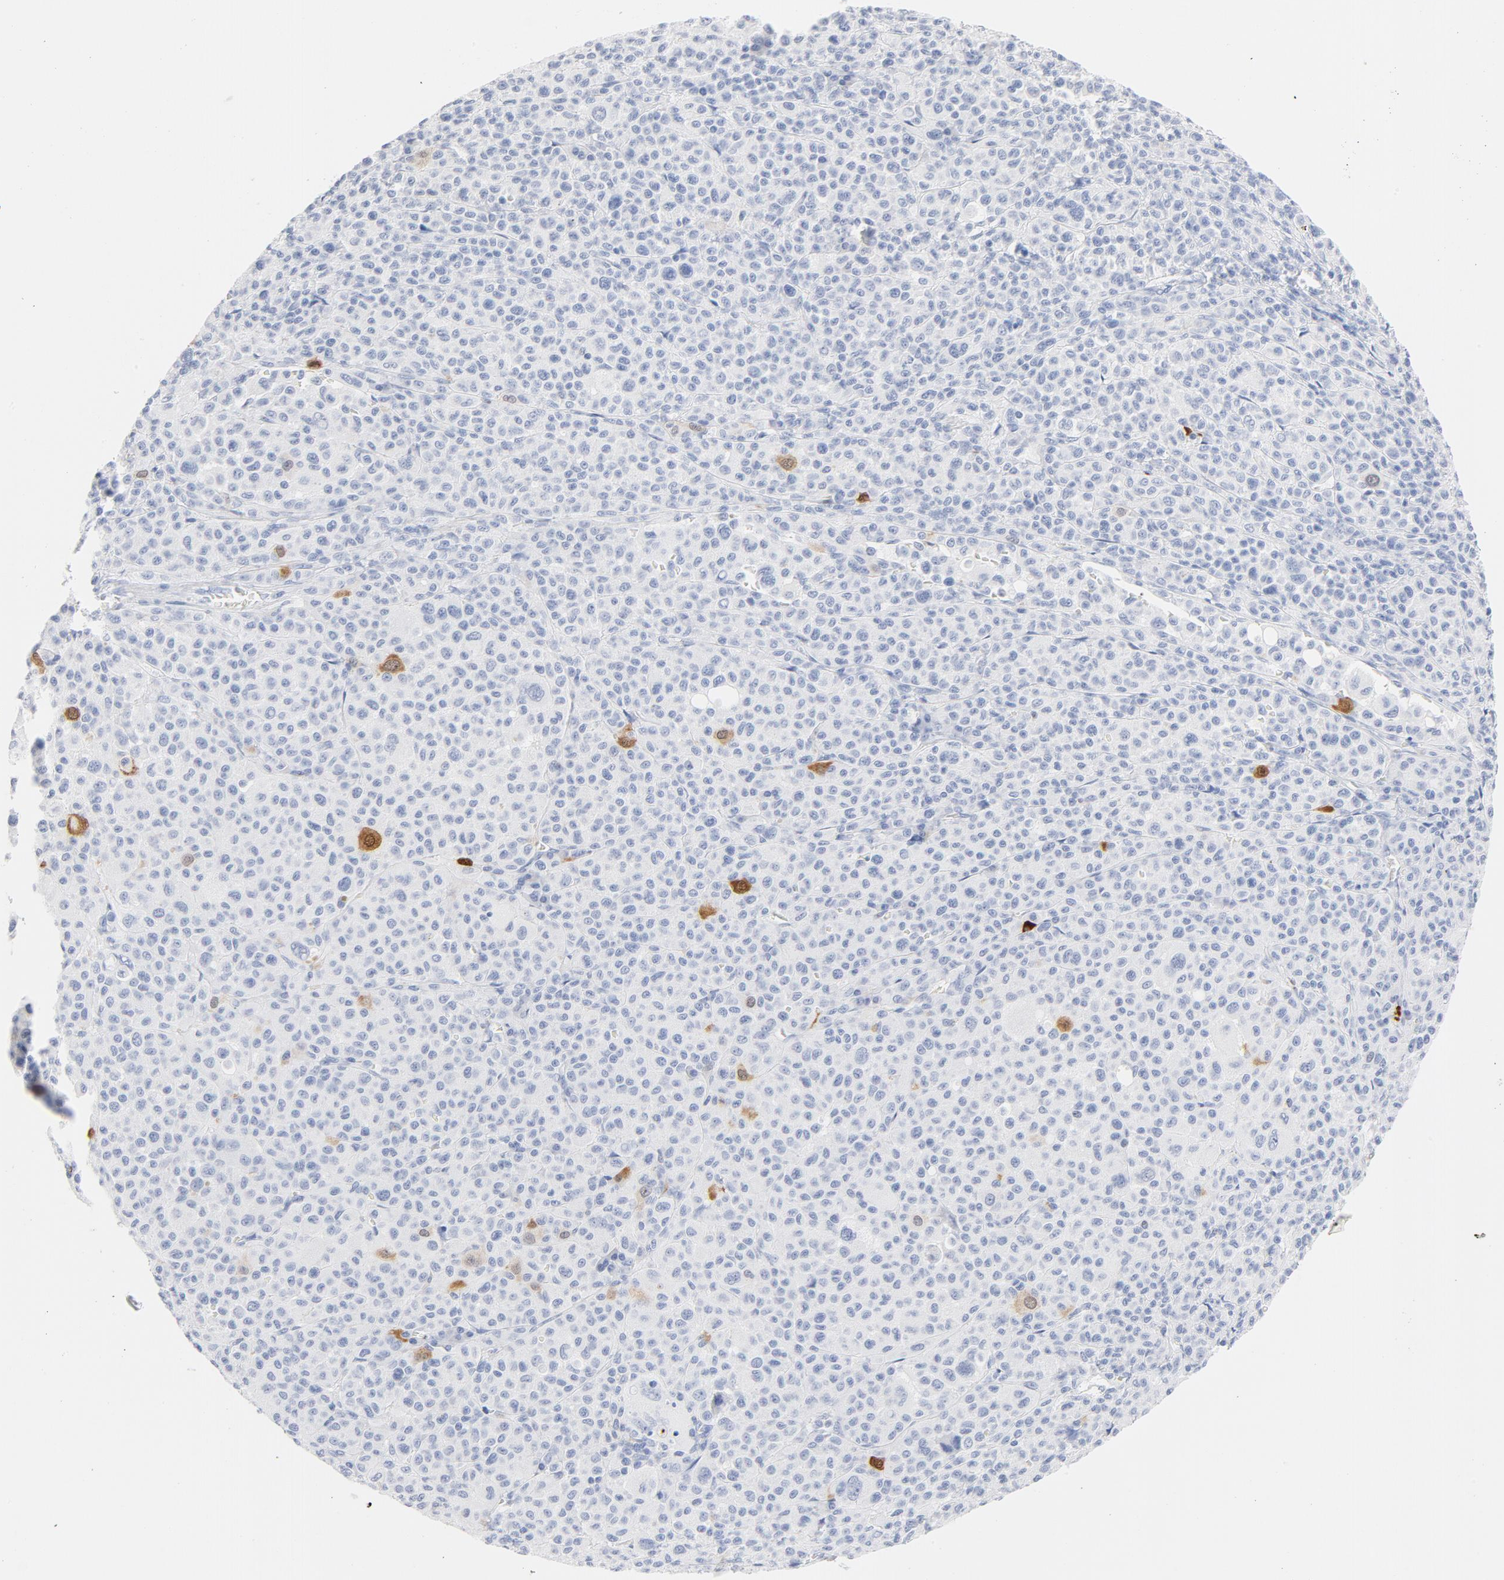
{"staining": {"intensity": "strong", "quantity": "<25%", "location": "nuclear"}, "tissue": "melanoma", "cell_type": "Tumor cells", "image_type": "cancer", "snomed": [{"axis": "morphology", "description": "Malignant melanoma, Metastatic site"}, {"axis": "topography", "description": "Skin"}], "caption": "This is a photomicrograph of IHC staining of melanoma, which shows strong staining in the nuclear of tumor cells.", "gene": "CDC20", "patient": {"sex": "female", "age": 74}}